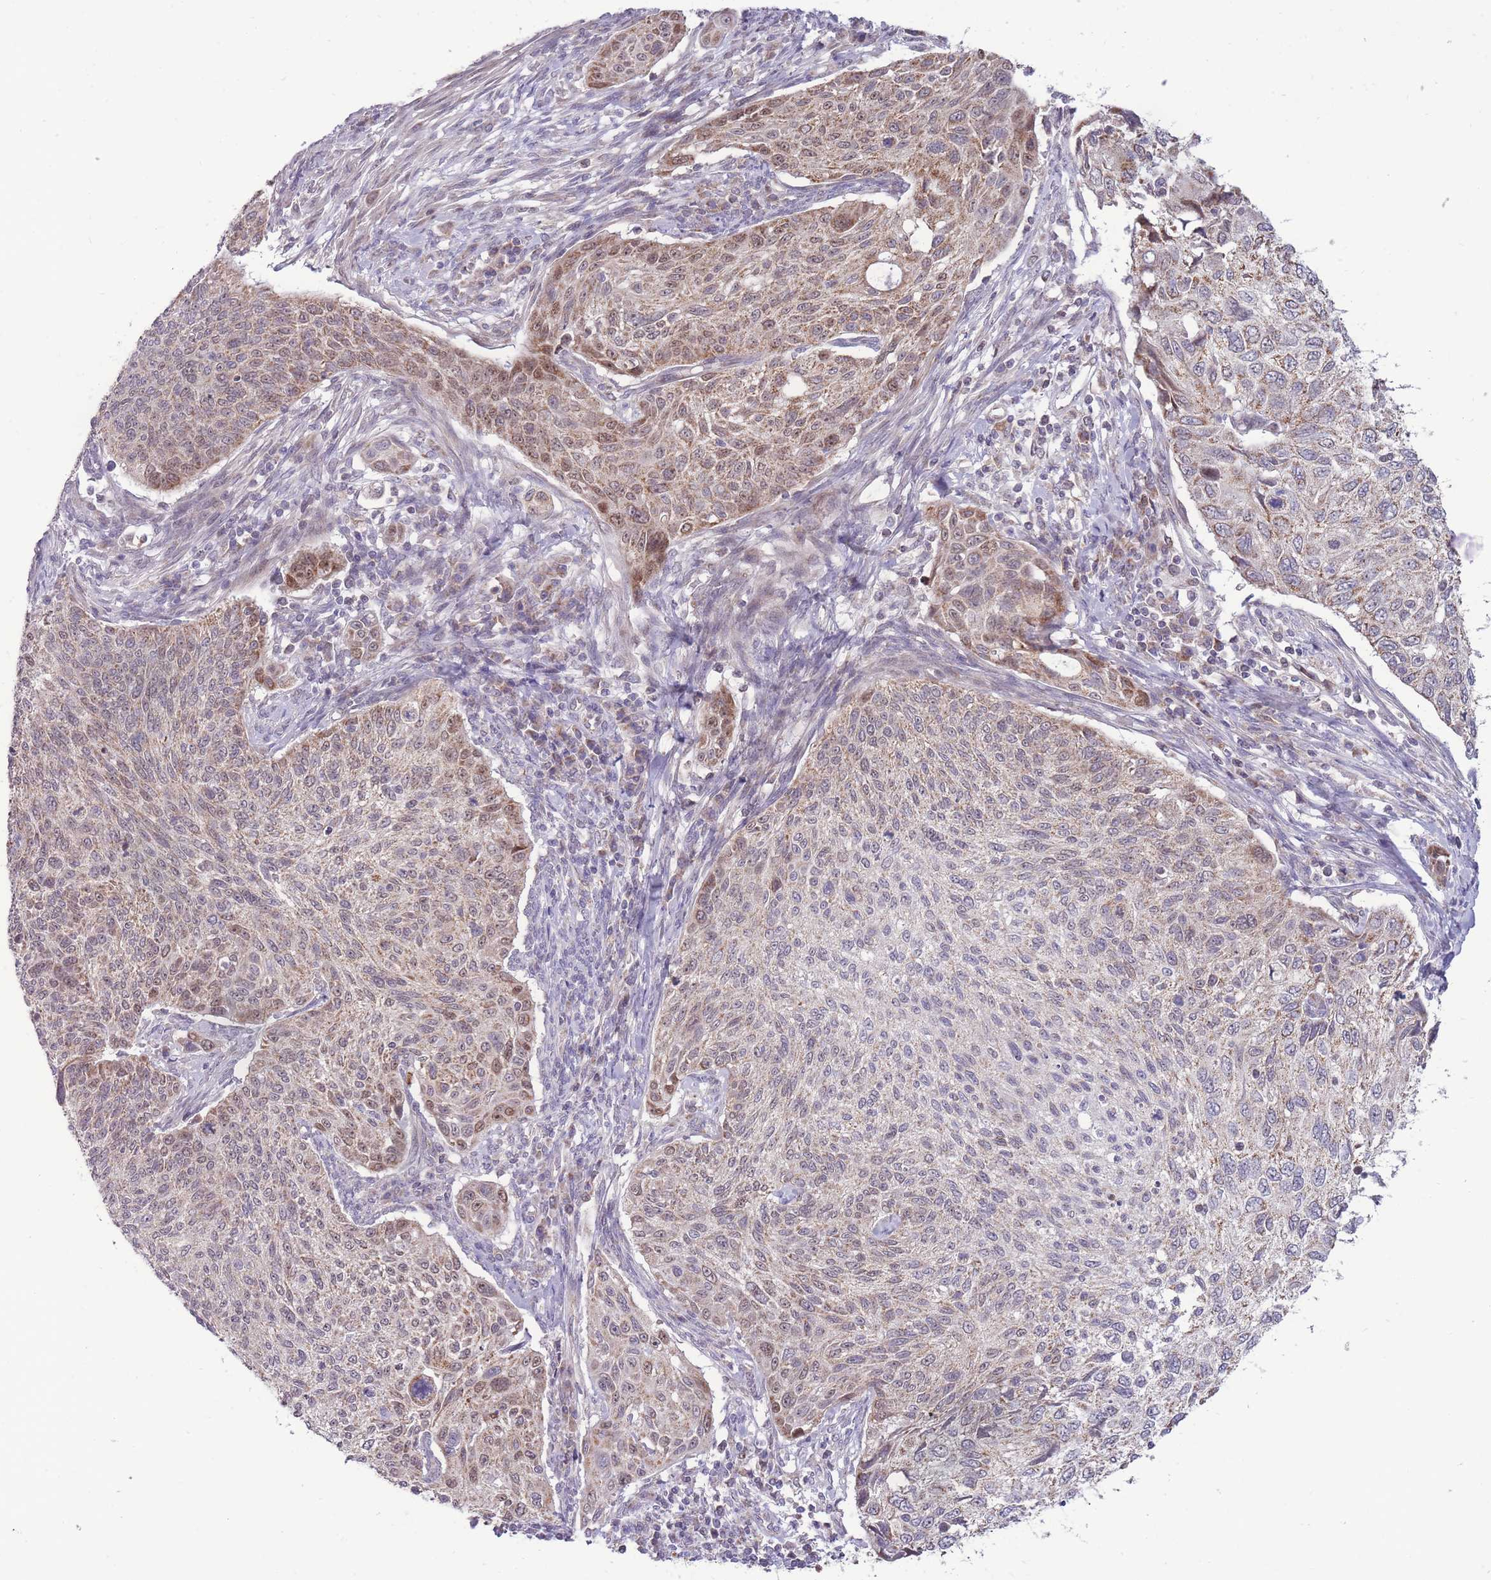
{"staining": {"intensity": "moderate", "quantity": "25%-75%", "location": "cytoplasmic/membranous"}, "tissue": "cervical cancer", "cell_type": "Tumor cells", "image_type": "cancer", "snomed": [{"axis": "morphology", "description": "Squamous cell carcinoma, NOS"}, {"axis": "topography", "description": "Cervix"}], "caption": "Immunohistochemical staining of human cervical cancer exhibits moderate cytoplasmic/membranous protein expression in about 25%-75% of tumor cells.", "gene": "MCIDAS", "patient": {"sex": "female", "age": 70}}